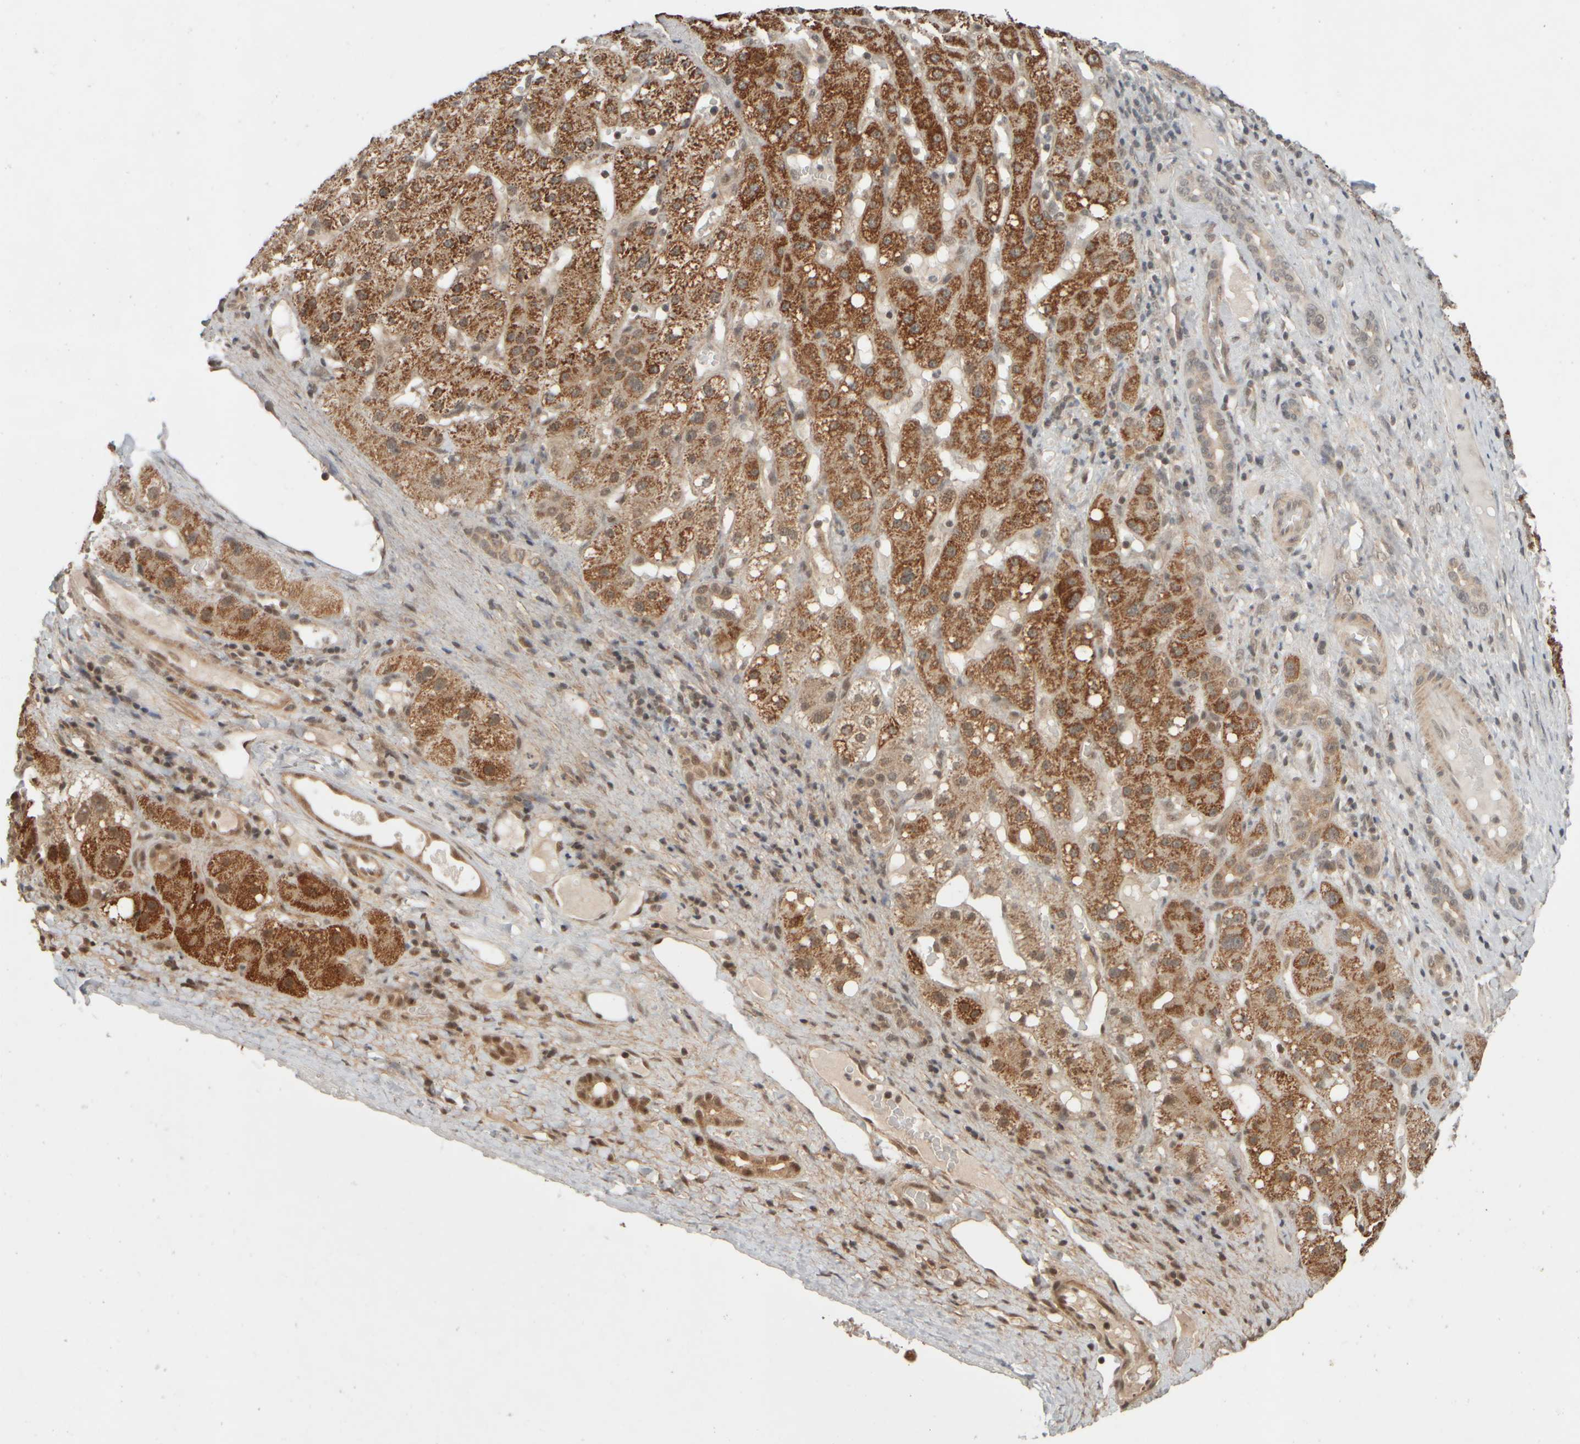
{"staining": {"intensity": "strong", "quantity": ">75%", "location": "cytoplasmic/membranous"}, "tissue": "liver cancer", "cell_type": "Tumor cells", "image_type": "cancer", "snomed": [{"axis": "morphology", "description": "Carcinoma, Hepatocellular, NOS"}, {"axis": "topography", "description": "Liver"}], "caption": "Hepatocellular carcinoma (liver) stained with DAB (3,3'-diaminobenzidine) IHC demonstrates high levels of strong cytoplasmic/membranous positivity in approximately >75% of tumor cells.", "gene": "SYNRG", "patient": {"sex": "male", "age": 67}}